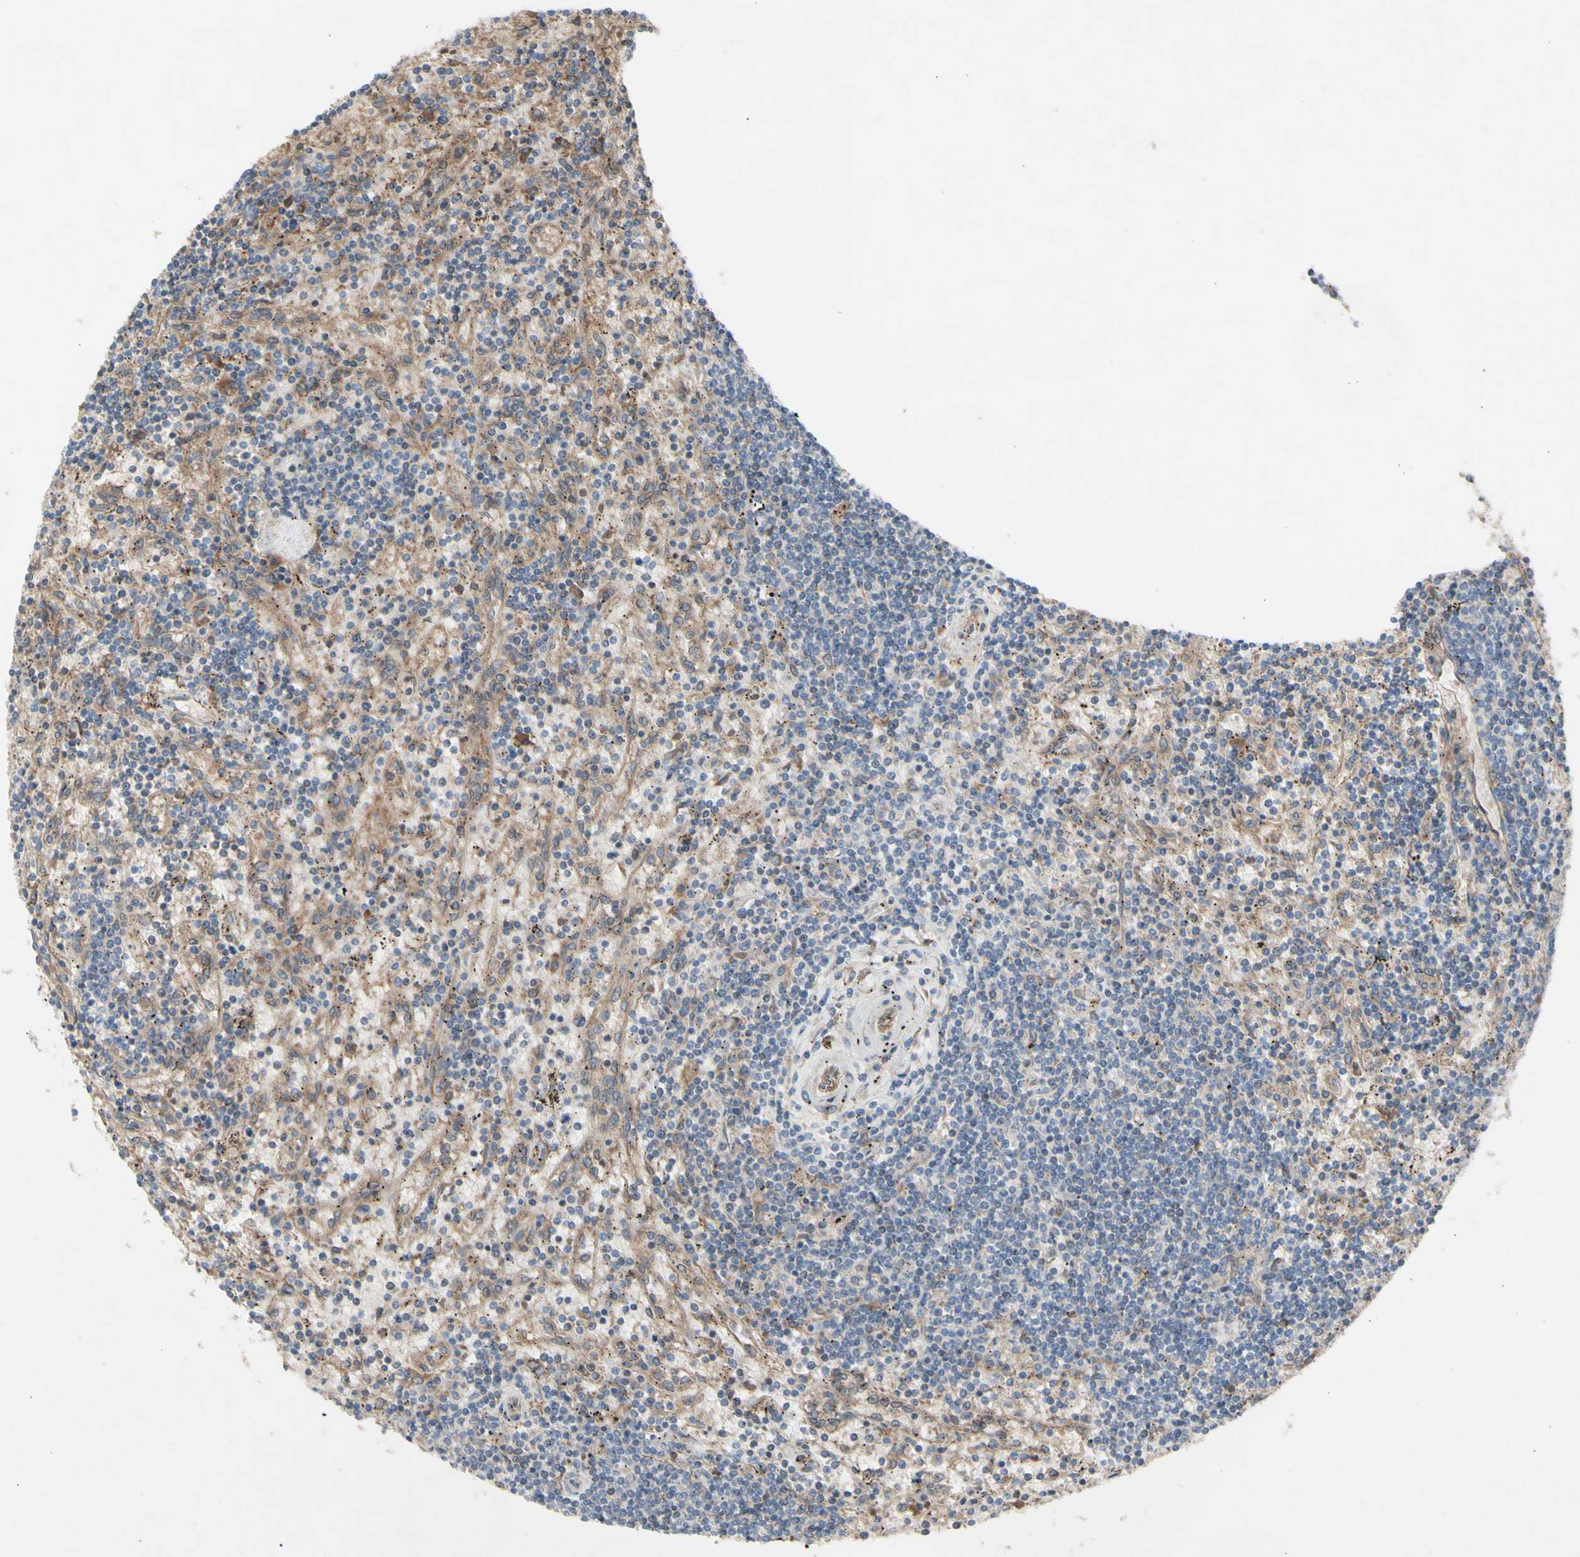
{"staining": {"intensity": "weak", "quantity": "<25%", "location": "cytoplasmic/membranous"}, "tissue": "lymphoma", "cell_type": "Tumor cells", "image_type": "cancer", "snomed": [{"axis": "morphology", "description": "Malignant lymphoma, non-Hodgkin's type, Low grade"}, {"axis": "topography", "description": "Spleen"}], "caption": "IHC of human malignant lymphoma, non-Hodgkin's type (low-grade) exhibits no positivity in tumor cells.", "gene": "KLC1", "patient": {"sex": "male", "age": 76}}